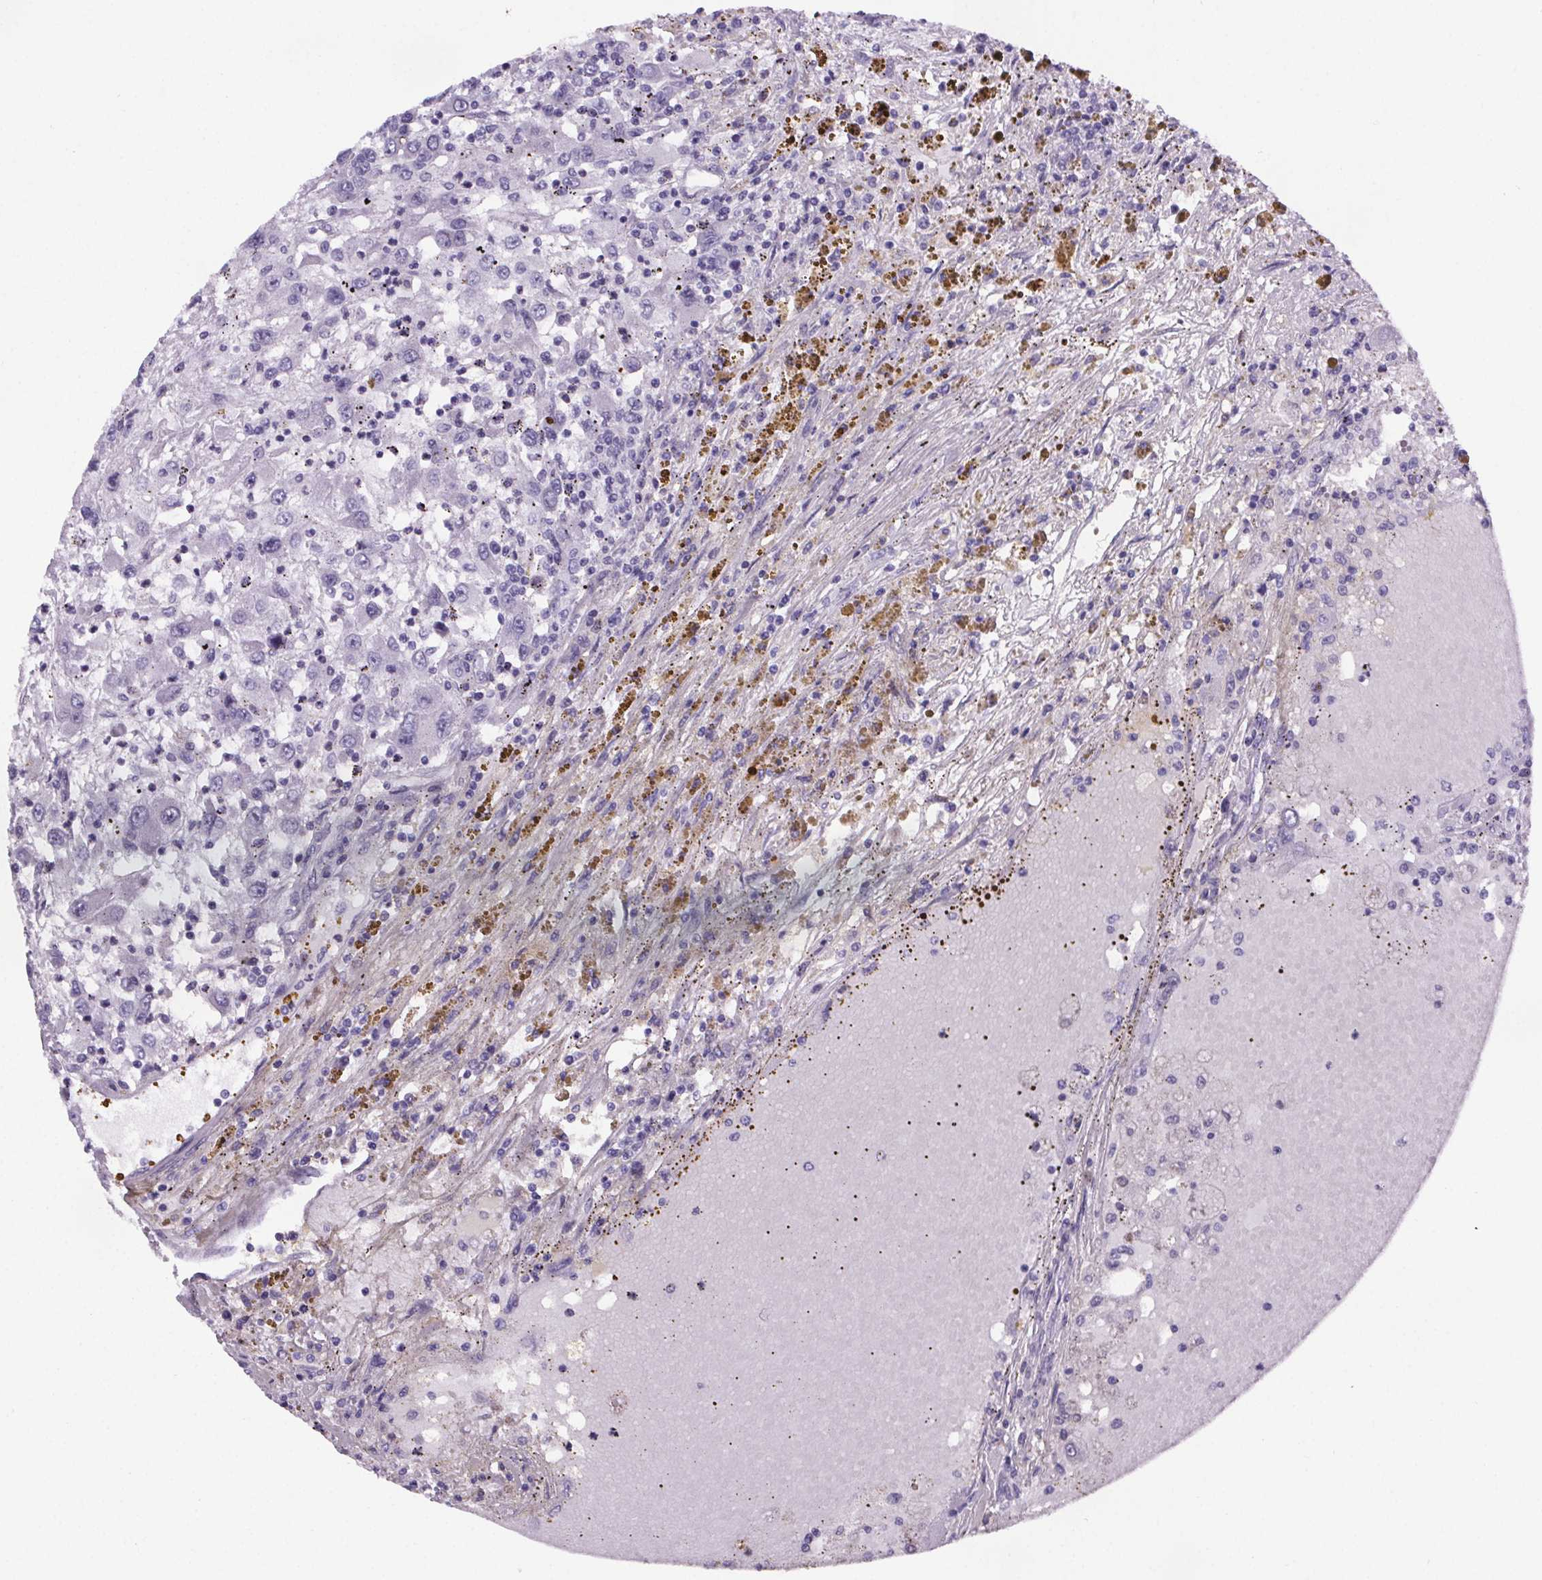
{"staining": {"intensity": "negative", "quantity": "none", "location": "none"}, "tissue": "renal cancer", "cell_type": "Tumor cells", "image_type": "cancer", "snomed": [{"axis": "morphology", "description": "Adenocarcinoma, NOS"}, {"axis": "topography", "description": "Kidney"}], "caption": "Protein analysis of renal adenocarcinoma reveals no significant staining in tumor cells.", "gene": "CUBN", "patient": {"sex": "female", "age": 67}}